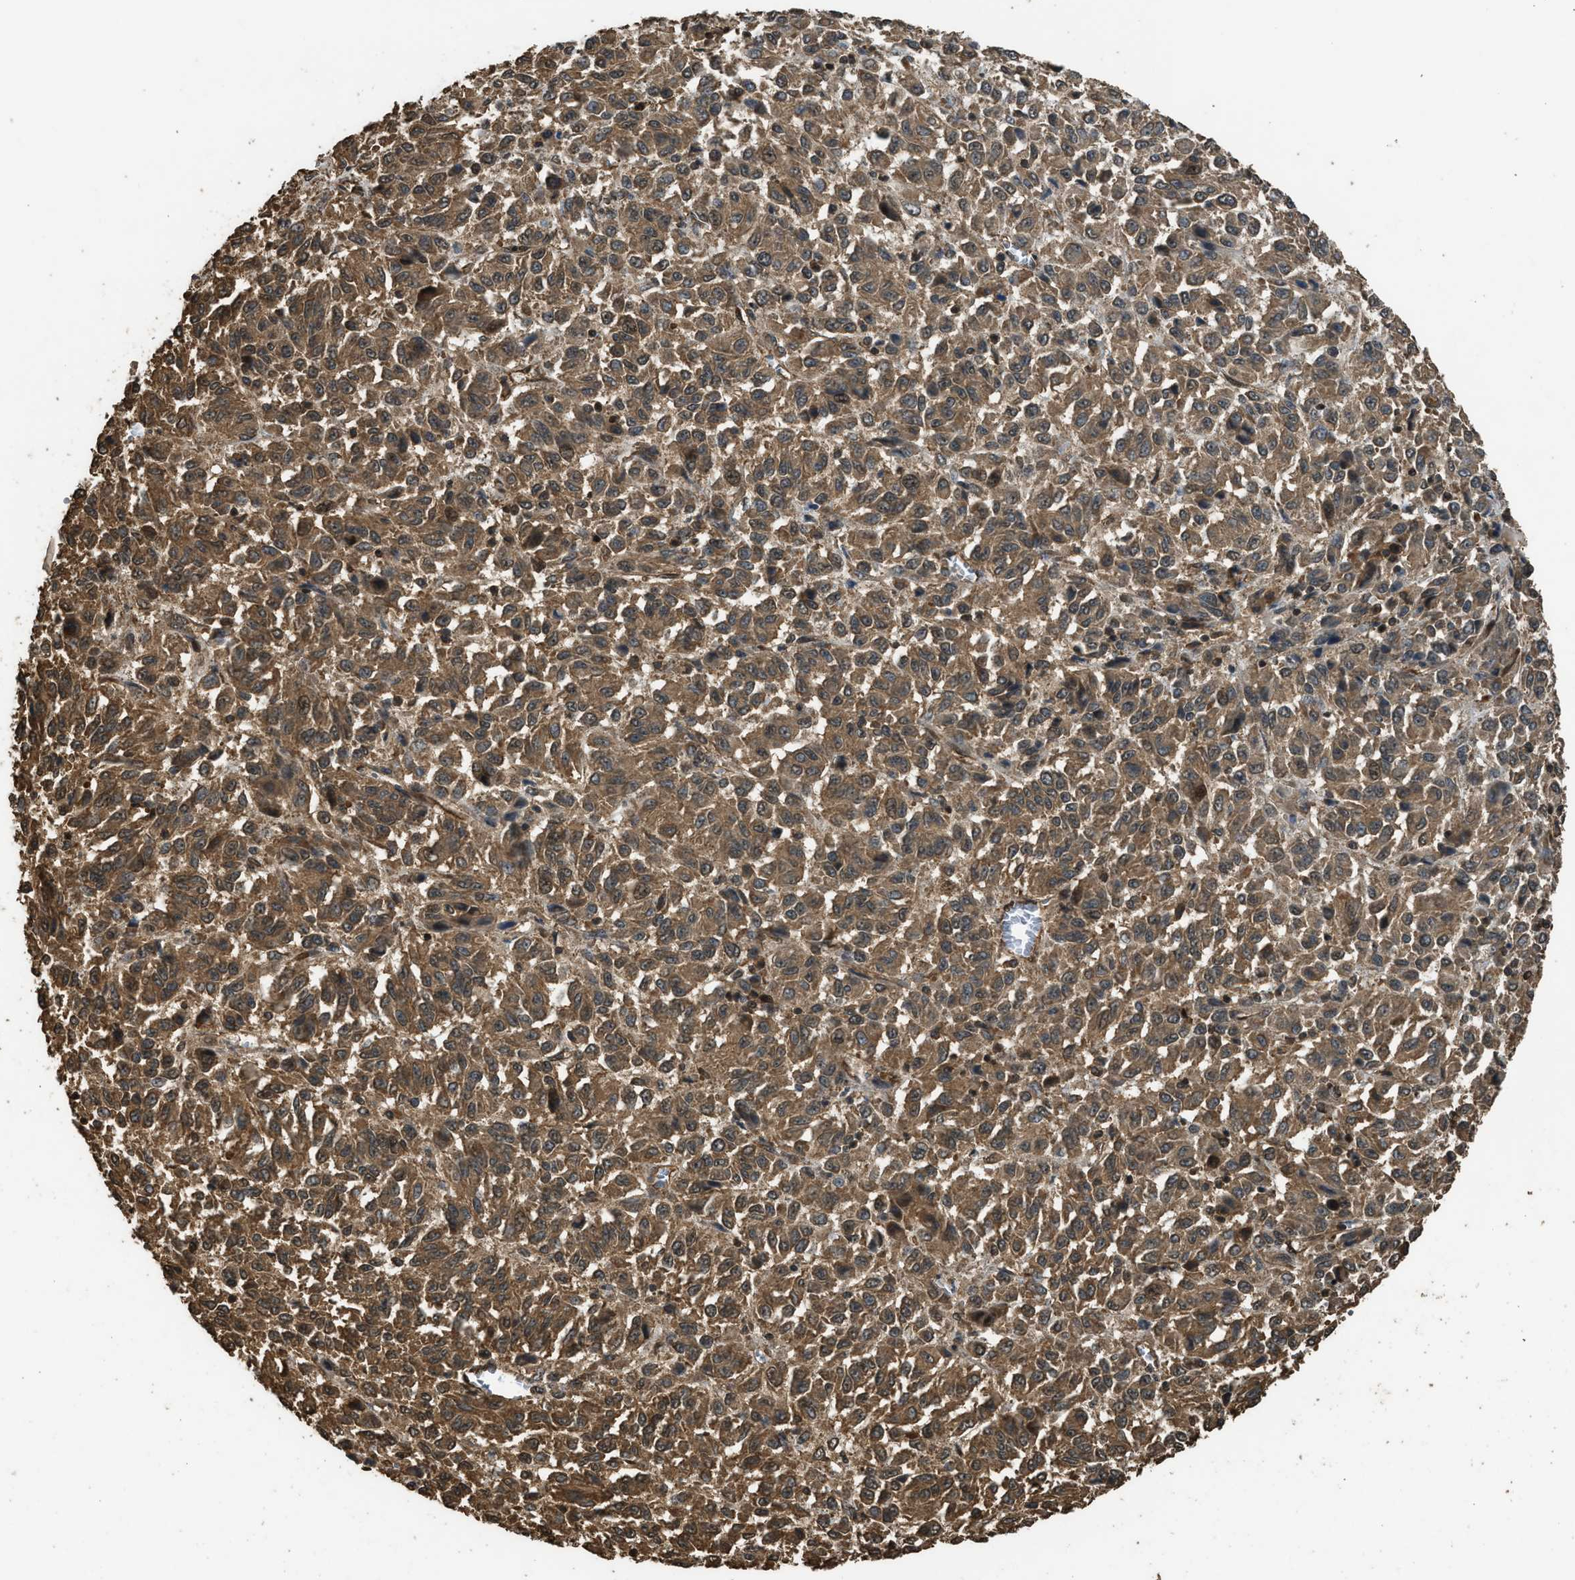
{"staining": {"intensity": "moderate", "quantity": ">75%", "location": "cytoplasmic/membranous"}, "tissue": "melanoma", "cell_type": "Tumor cells", "image_type": "cancer", "snomed": [{"axis": "morphology", "description": "Malignant melanoma, Metastatic site"}, {"axis": "topography", "description": "Lung"}], "caption": "This photomicrograph displays immunohistochemistry staining of malignant melanoma (metastatic site), with medium moderate cytoplasmic/membranous expression in about >75% of tumor cells.", "gene": "MYBL2", "patient": {"sex": "male", "age": 64}}